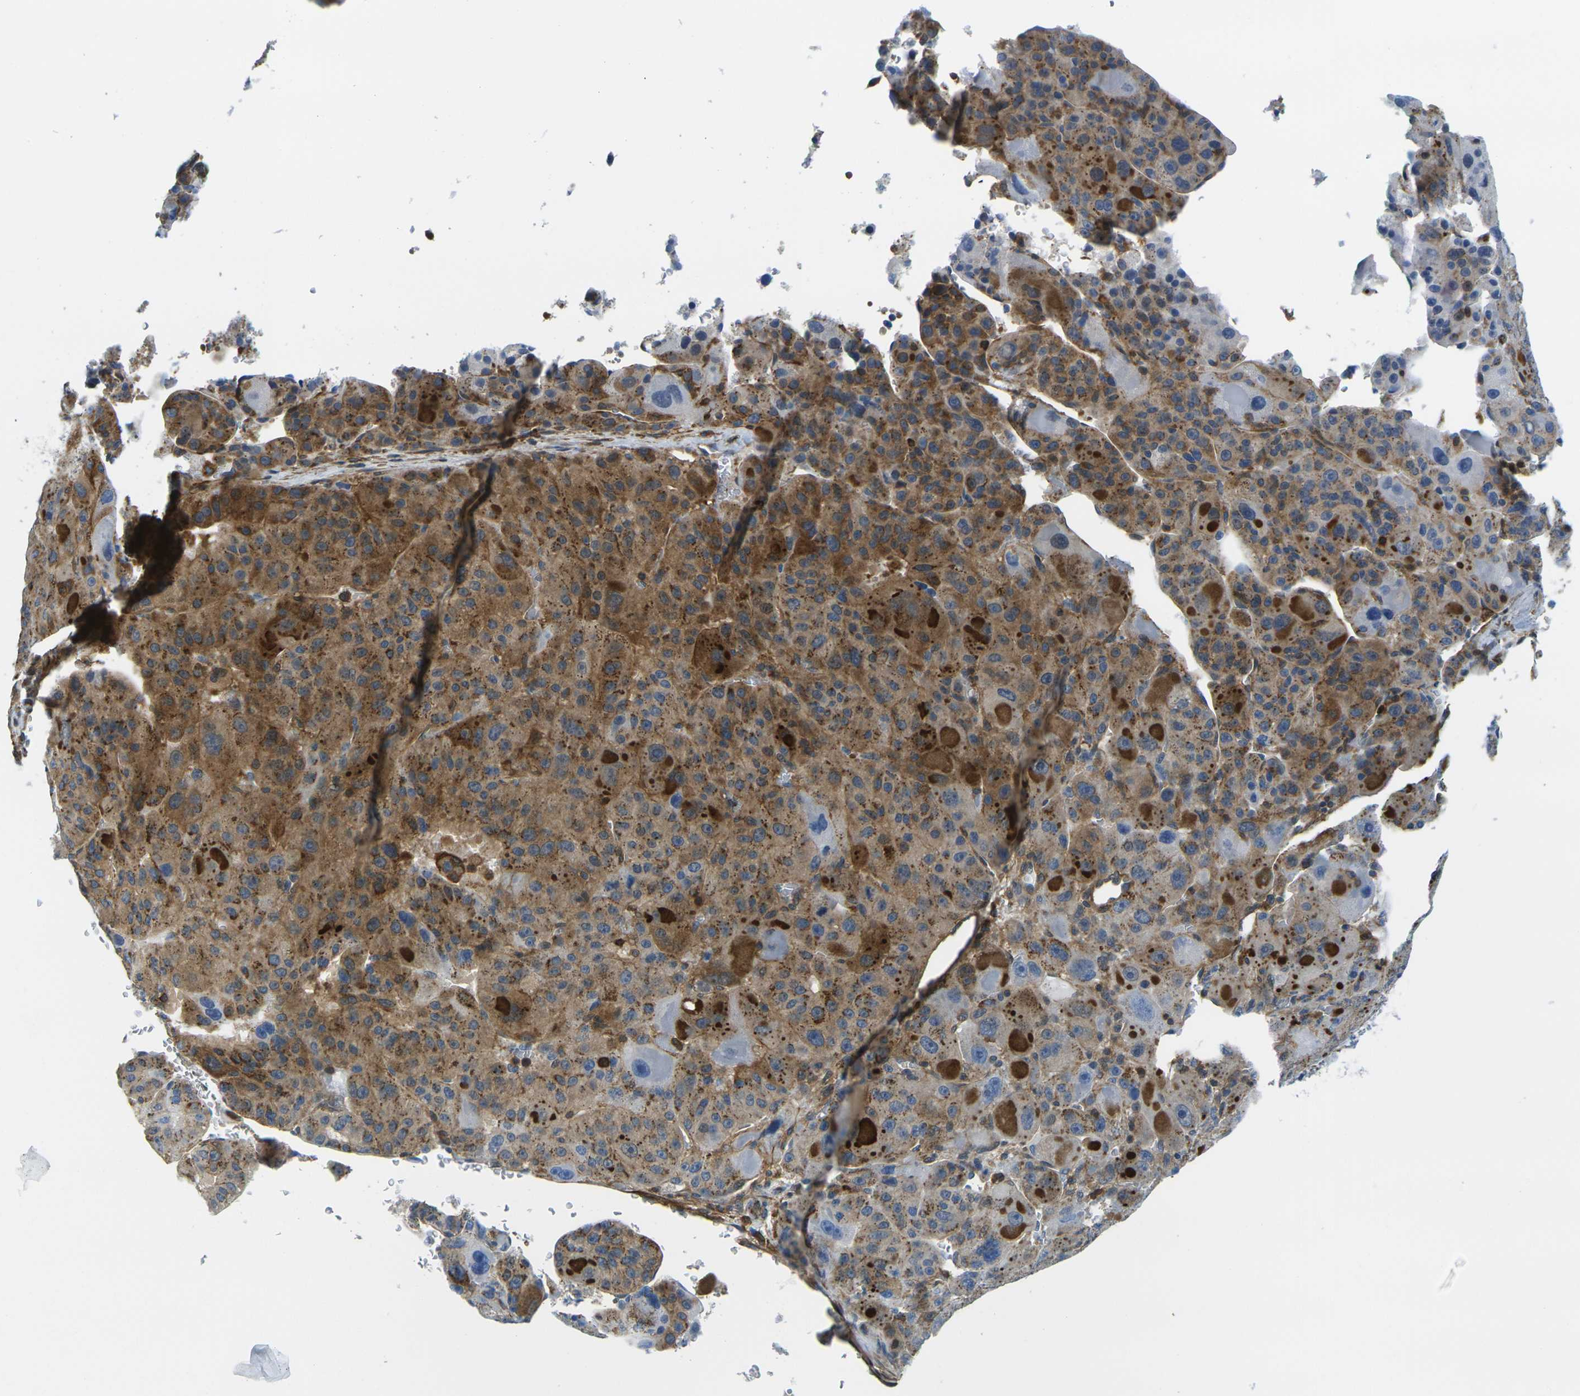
{"staining": {"intensity": "moderate", "quantity": ">75%", "location": "cytoplasmic/membranous"}, "tissue": "liver cancer", "cell_type": "Tumor cells", "image_type": "cancer", "snomed": [{"axis": "morphology", "description": "Carcinoma, Hepatocellular, NOS"}, {"axis": "topography", "description": "Liver"}], "caption": "Brown immunohistochemical staining in human liver cancer (hepatocellular carcinoma) reveals moderate cytoplasmic/membranous staining in about >75% of tumor cells.", "gene": "LASP1", "patient": {"sex": "male", "age": 76}}